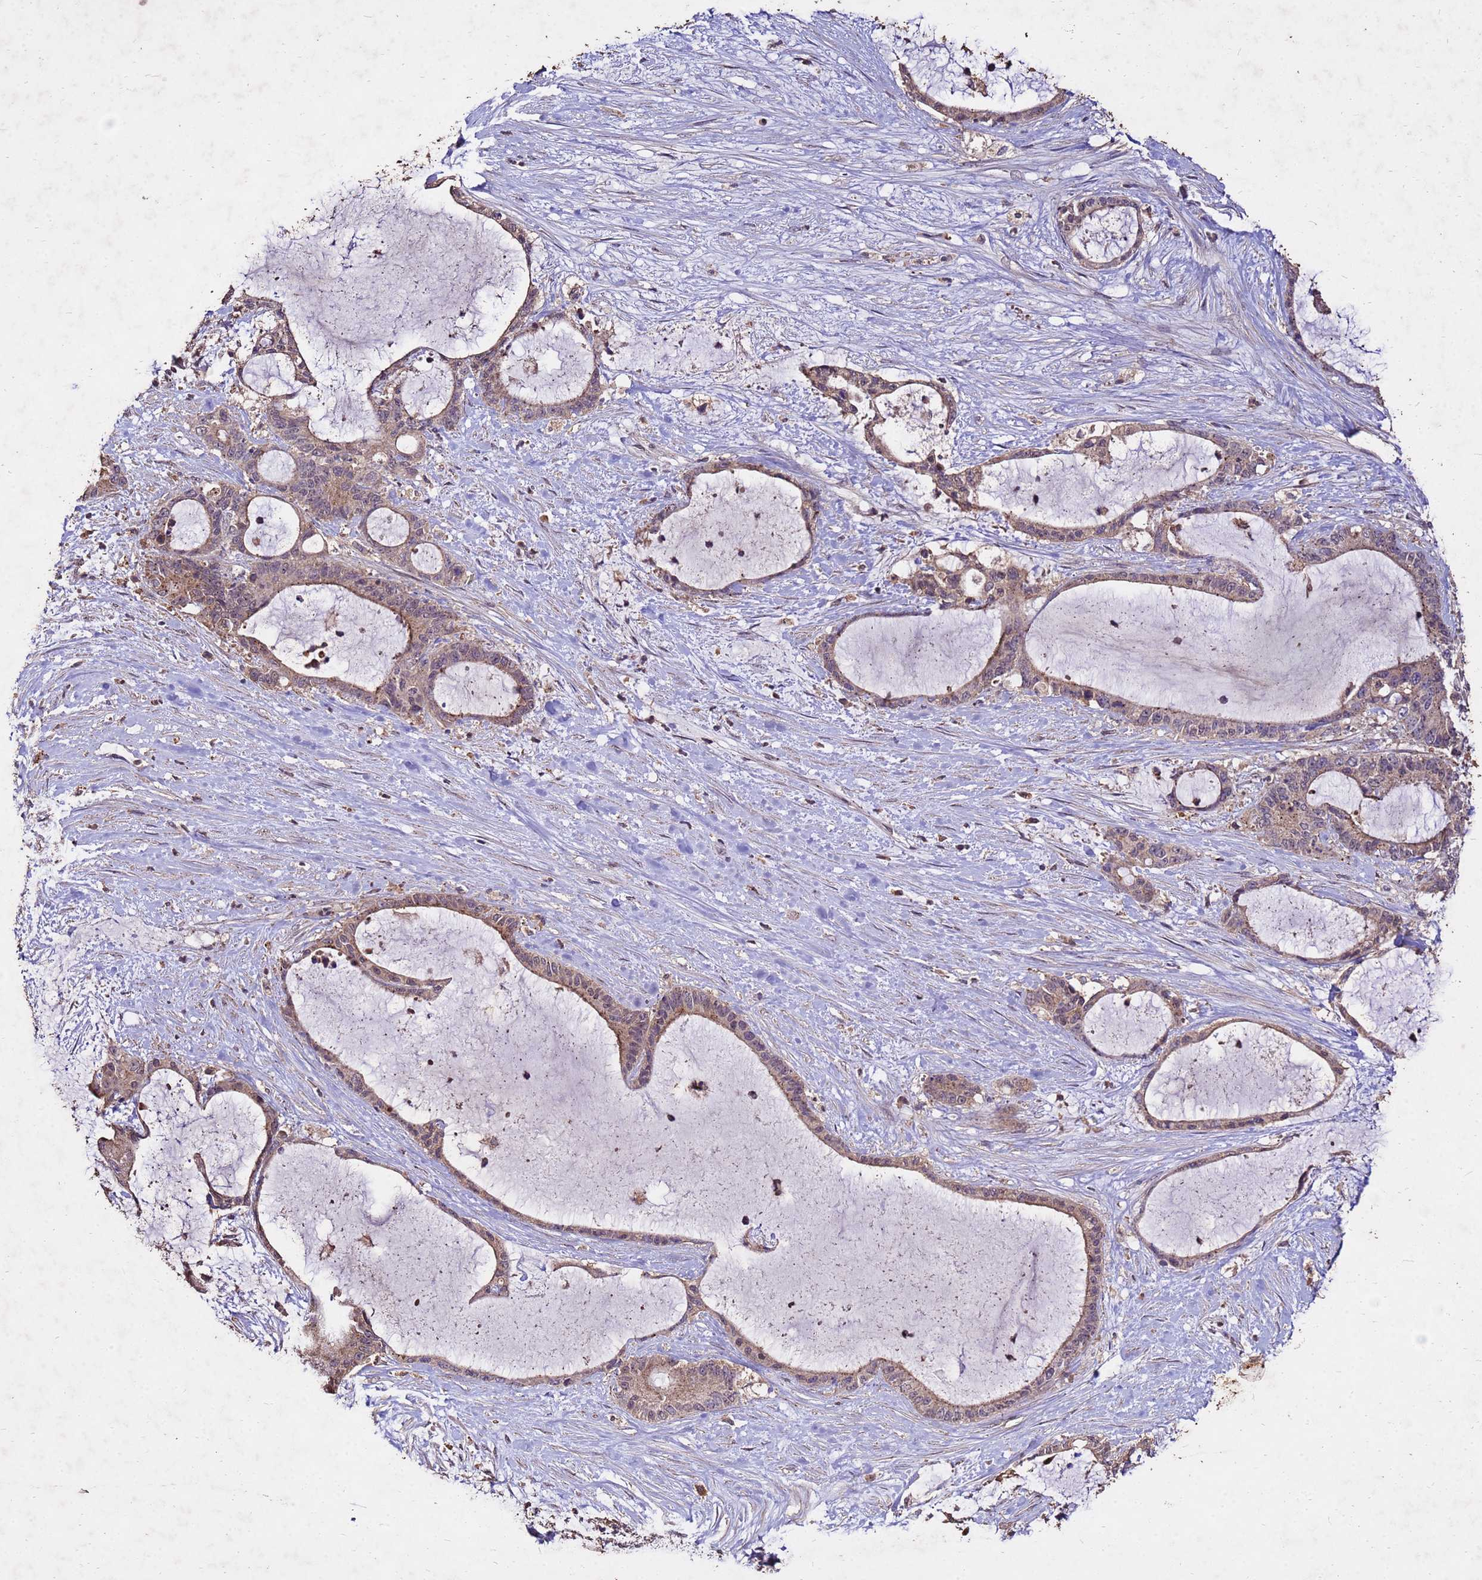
{"staining": {"intensity": "weak", "quantity": ">75%", "location": "cytoplasmic/membranous,nuclear"}, "tissue": "liver cancer", "cell_type": "Tumor cells", "image_type": "cancer", "snomed": [{"axis": "morphology", "description": "Normal tissue, NOS"}, {"axis": "morphology", "description": "Cholangiocarcinoma"}, {"axis": "topography", "description": "Liver"}, {"axis": "topography", "description": "Peripheral nerve tissue"}], "caption": "Tumor cells display weak cytoplasmic/membranous and nuclear expression in about >75% of cells in cholangiocarcinoma (liver).", "gene": "TOR4A", "patient": {"sex": "female", "age": 73}}